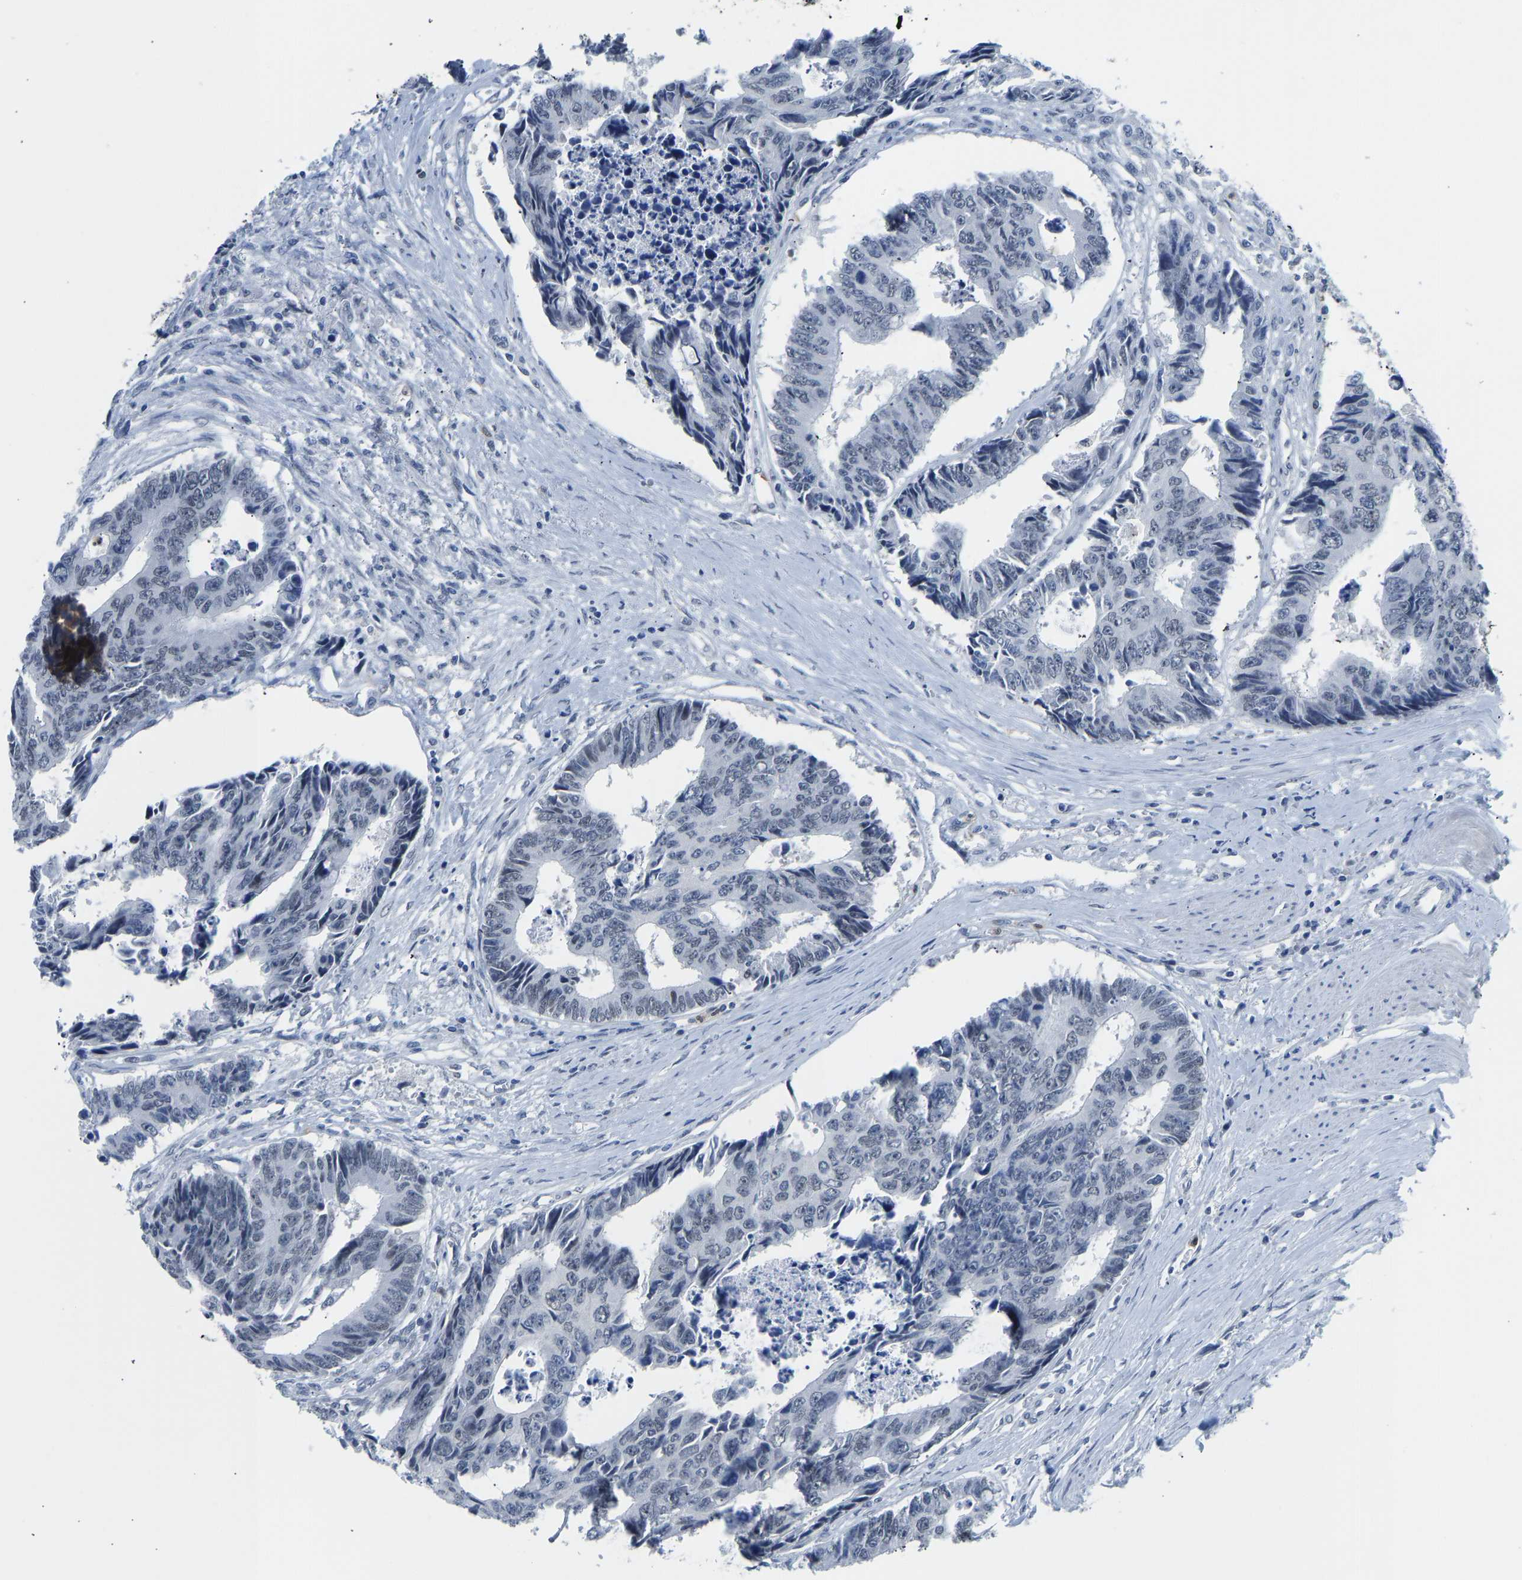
{"staining": {"intensity": "negative", "quantity": "none", "location": "none"}, "tissue": "colorectal cancer", "cell_type": "Tumor cells", "image_type": "cancer", "snomed": [{"axis": "morphology", "description": "Adenocarcinoma, NOS"}, {"axis": "topography", "description": "Rectum"}], "caption": "Colorectal cancer (adenocarcinoma) stained for a protein using IHC shows no staining tumor cells.", "gene": "TXNDC2", "patient": {"sex": "male", "age": 84}}